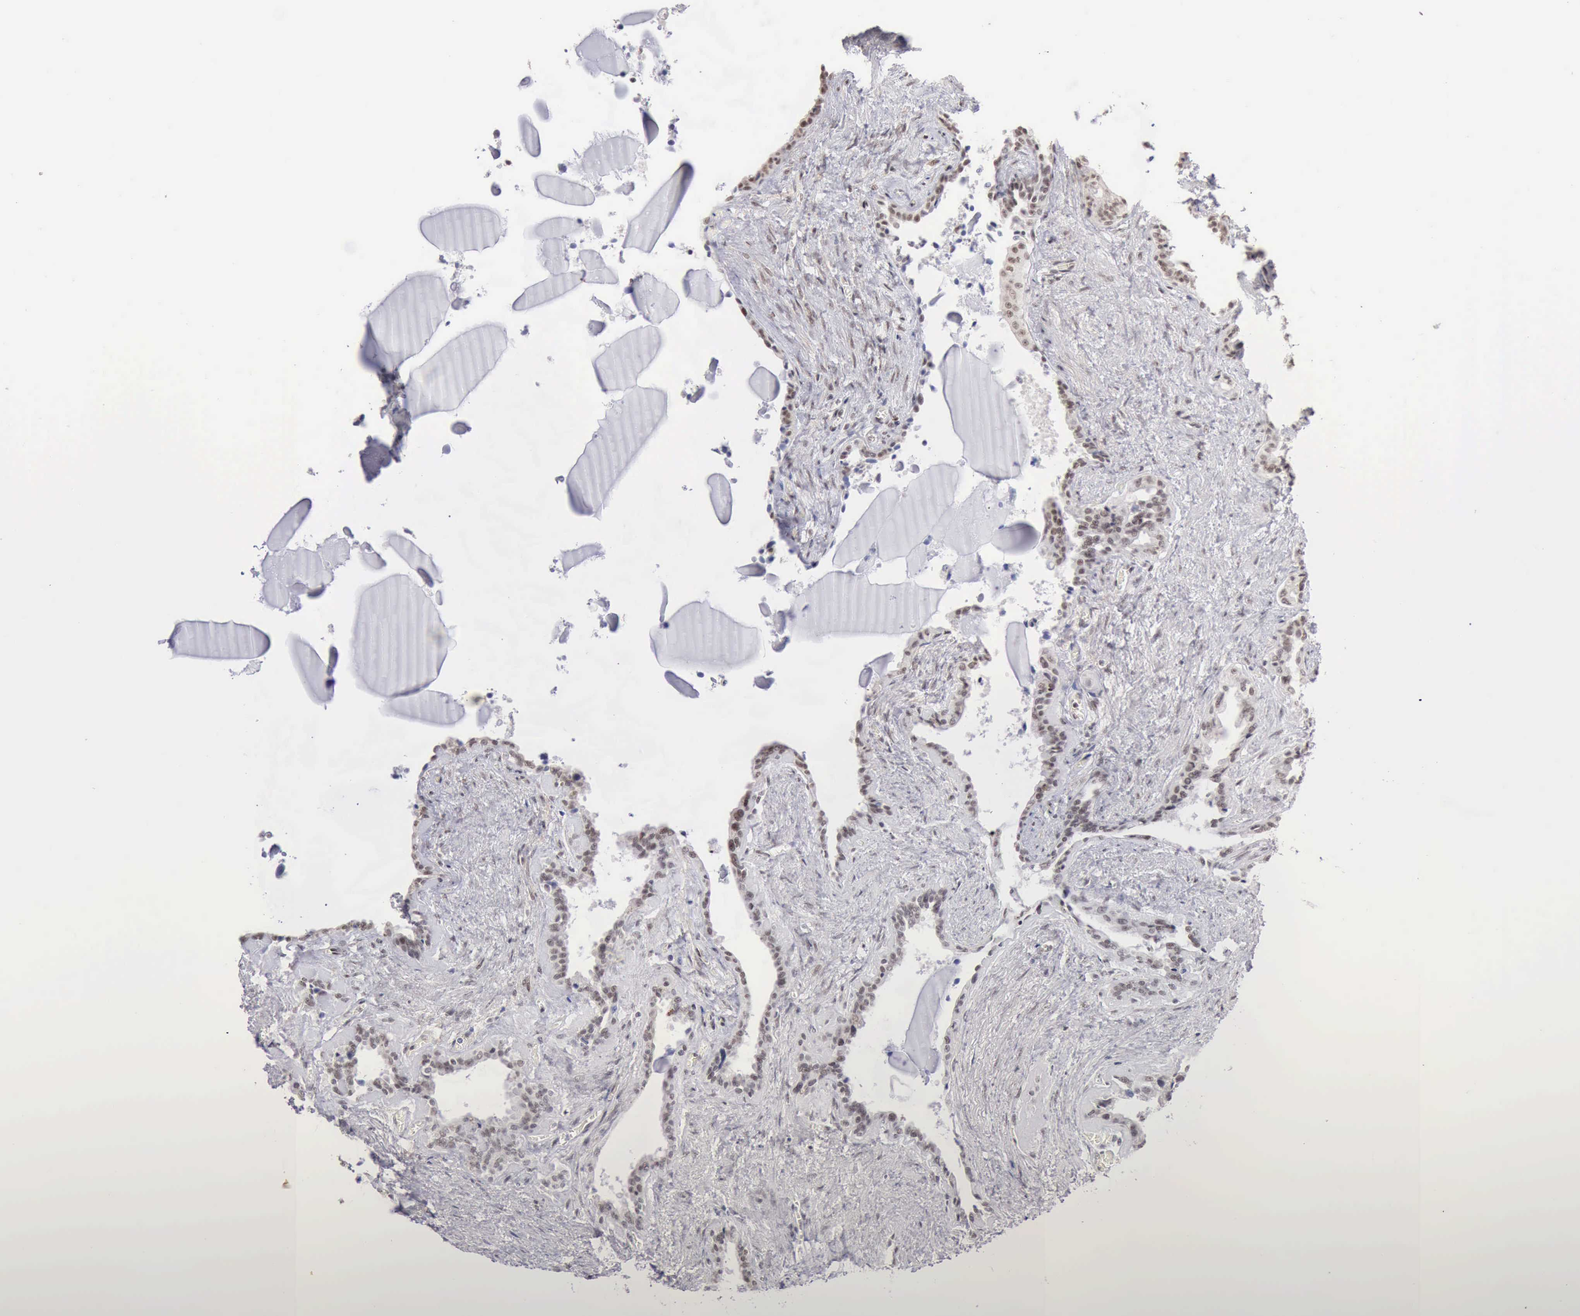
{"staining": {"intensity": "weak", "quantity": "25%-75%", "location": "nuclear"}, "tissue": "seminal vesicle", "cell_type": "Glandular cells", "image_type": "normal", "snomed": [{"axis": "morphology", "description": "Normal tissue, NOS"}, {"axis": "morphology", "description": "Inflammation, NOS"}, {"axis": "topography", "description": "Urinary bladder"}, {"axis": "topography", "description": "Prostate"}, {"axis": "topography", "description": "Seminal veicle"}], "caption": "The immunohistochemical stain highlights weak nuclear positivity in glandular cells of normal seminal vesicle. The staining was performed using DAB (3,3'-diaminobenzidine) to visualize the protein expression in brown, while the nuclei were stained in blue with hematoxylin (Magnification: 20x).", "gene": "TAF1", "patient": {"sex": "male", "age": 82}}